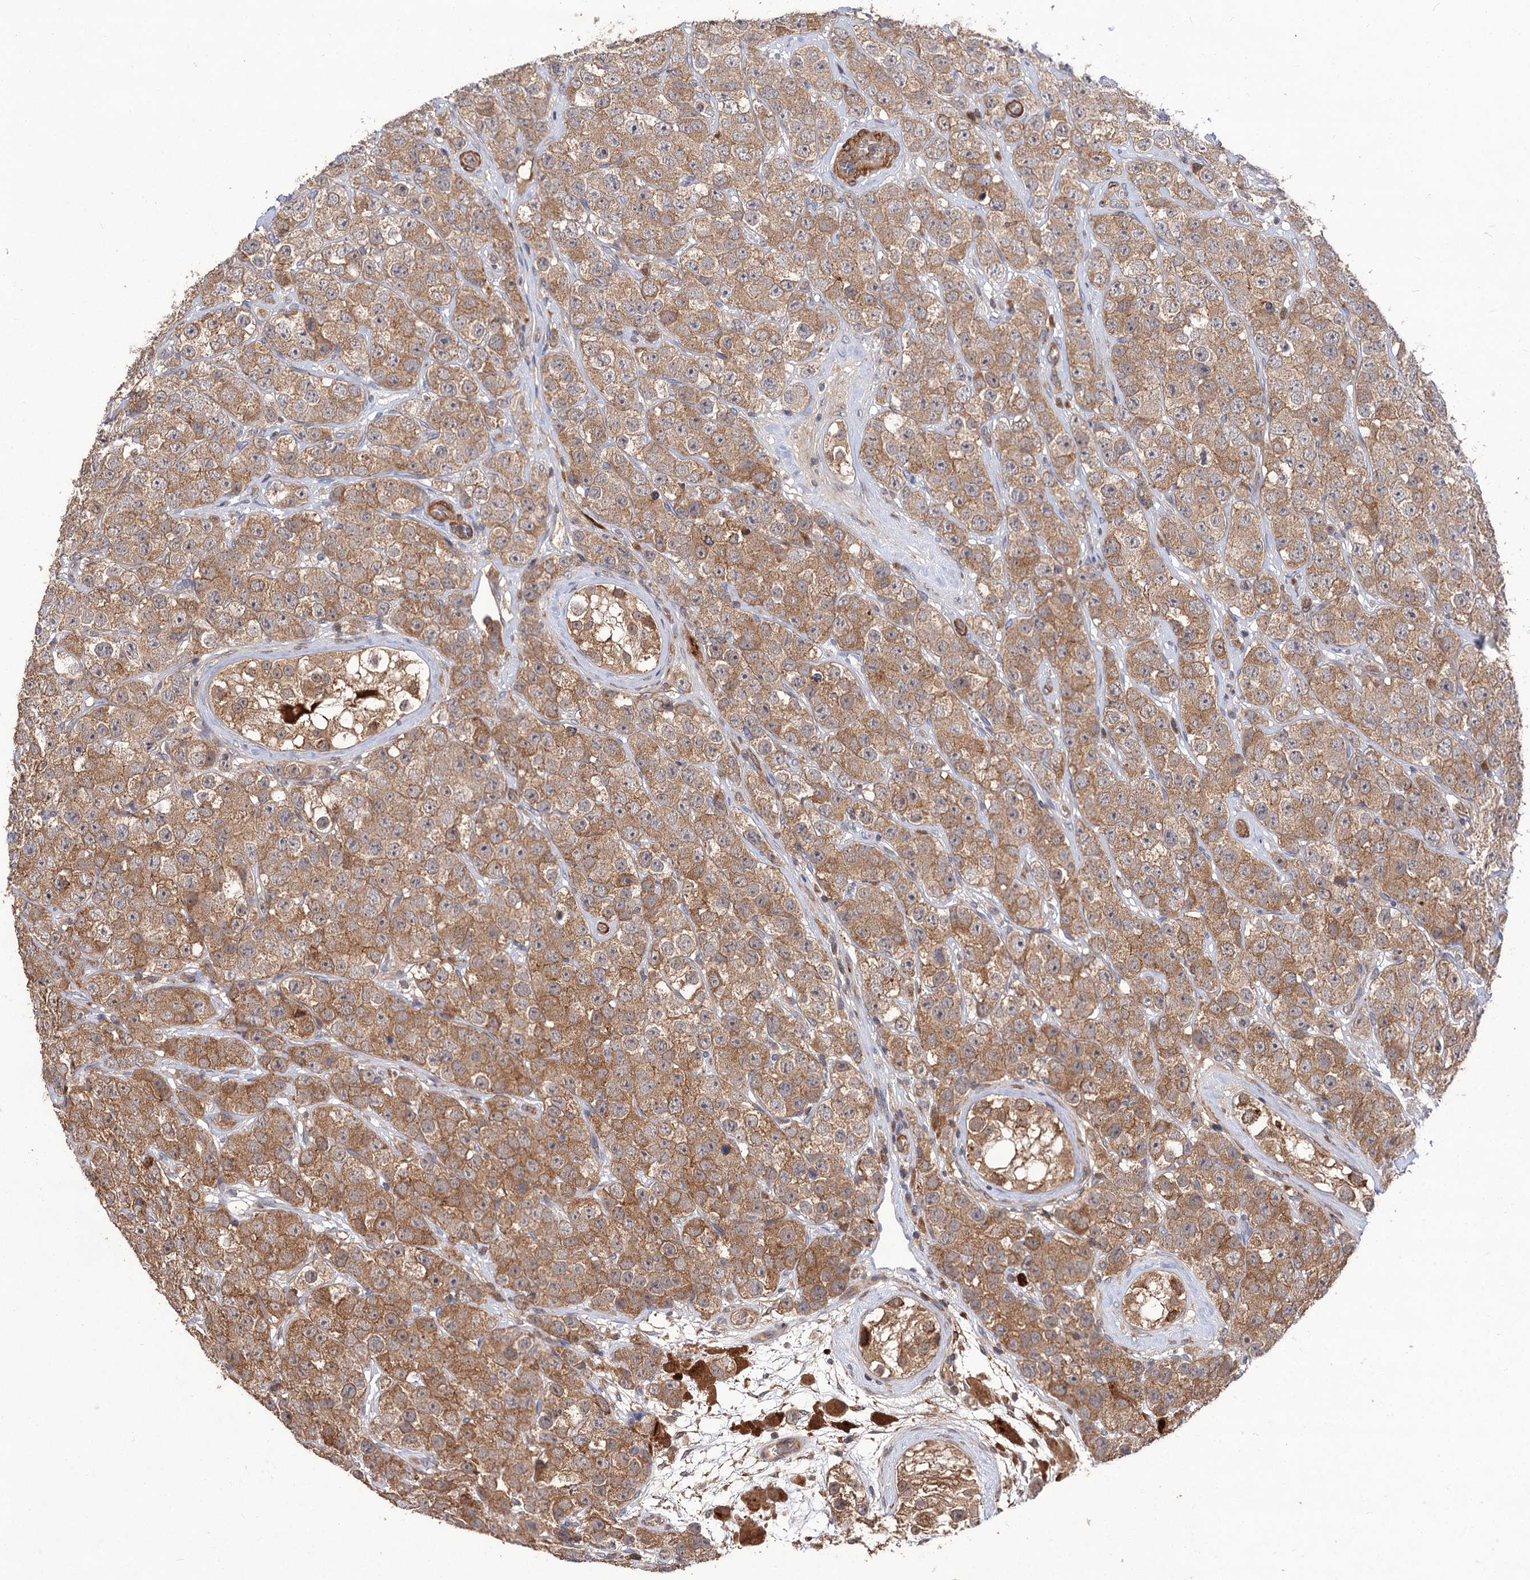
{"staining": {"intensity": "moderate", "quantity": ">75%", "location": "cytoplasmic/membranous"}, "tissue": "testis cancer", "cell_type": "Tumor cells", "image_type": "cancer", "snomed": [{"axis": "morphology", "description": "Seminoma, NOS"}, {"axis": "topography", "description": "Testis"}], "caption": "The image demonstrates staining of testis cancer (seminoma), revealing moderate cytoplasmic/membranous protein expression (brown color) within tumor cells.", "gene": "FBXW8", "patient": {"sex": "male", "age": 28}}